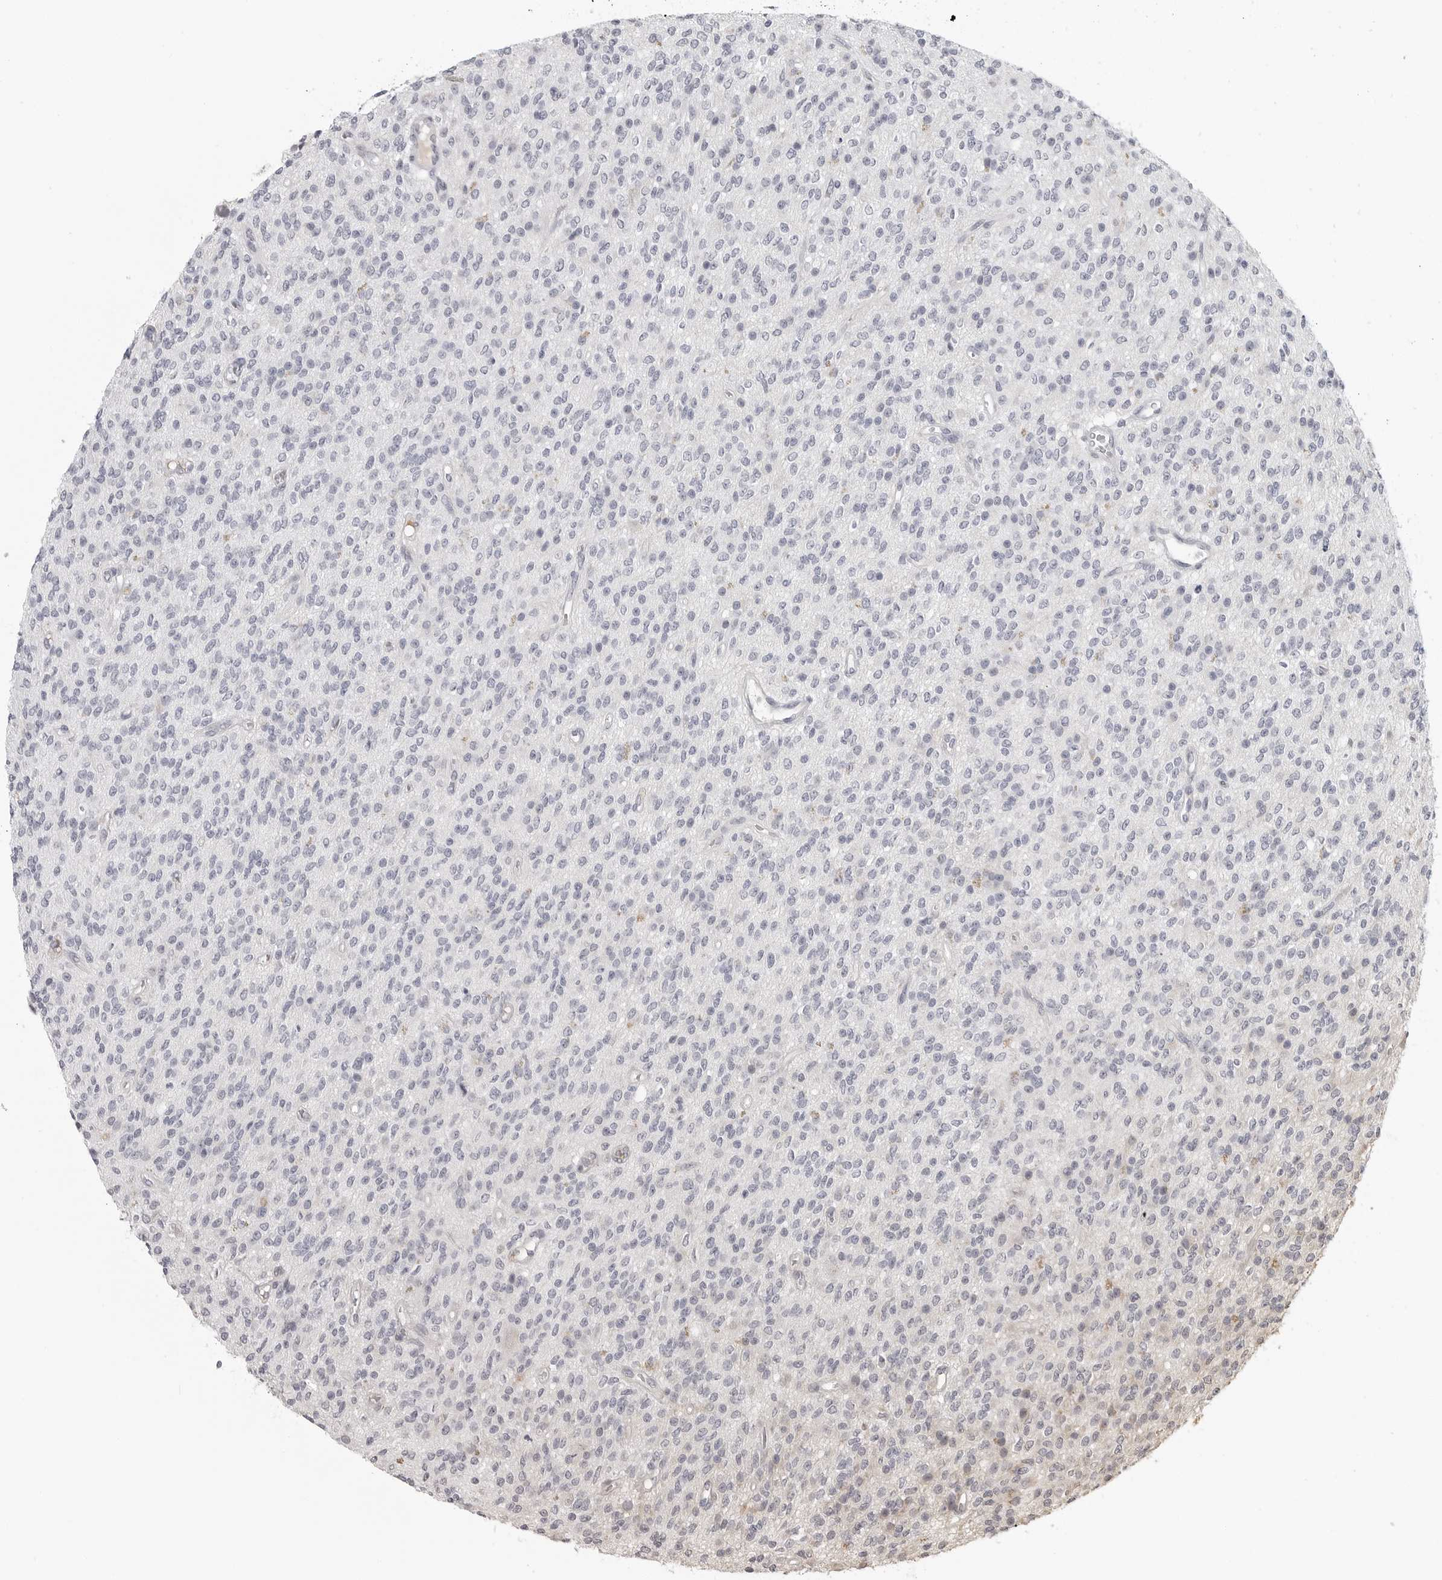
{"staining": {"intensity": "negative", "quantity": "none", "location": "none"}, "tissue": "glioma", "cell_type": "Tumor cells", "image_type": "cancer", "snomed": [{"axis": "morphology", "description": "Glioma, malignant, High grade"}, {"axis": "topography", "description": "Brain"}], "caption": "Histopathology image shows no significant protein expression in tumor cells of high-grade glioma (malignant).", "gene": "IDO1", "patient": {"sex": "male", "age": 34}}